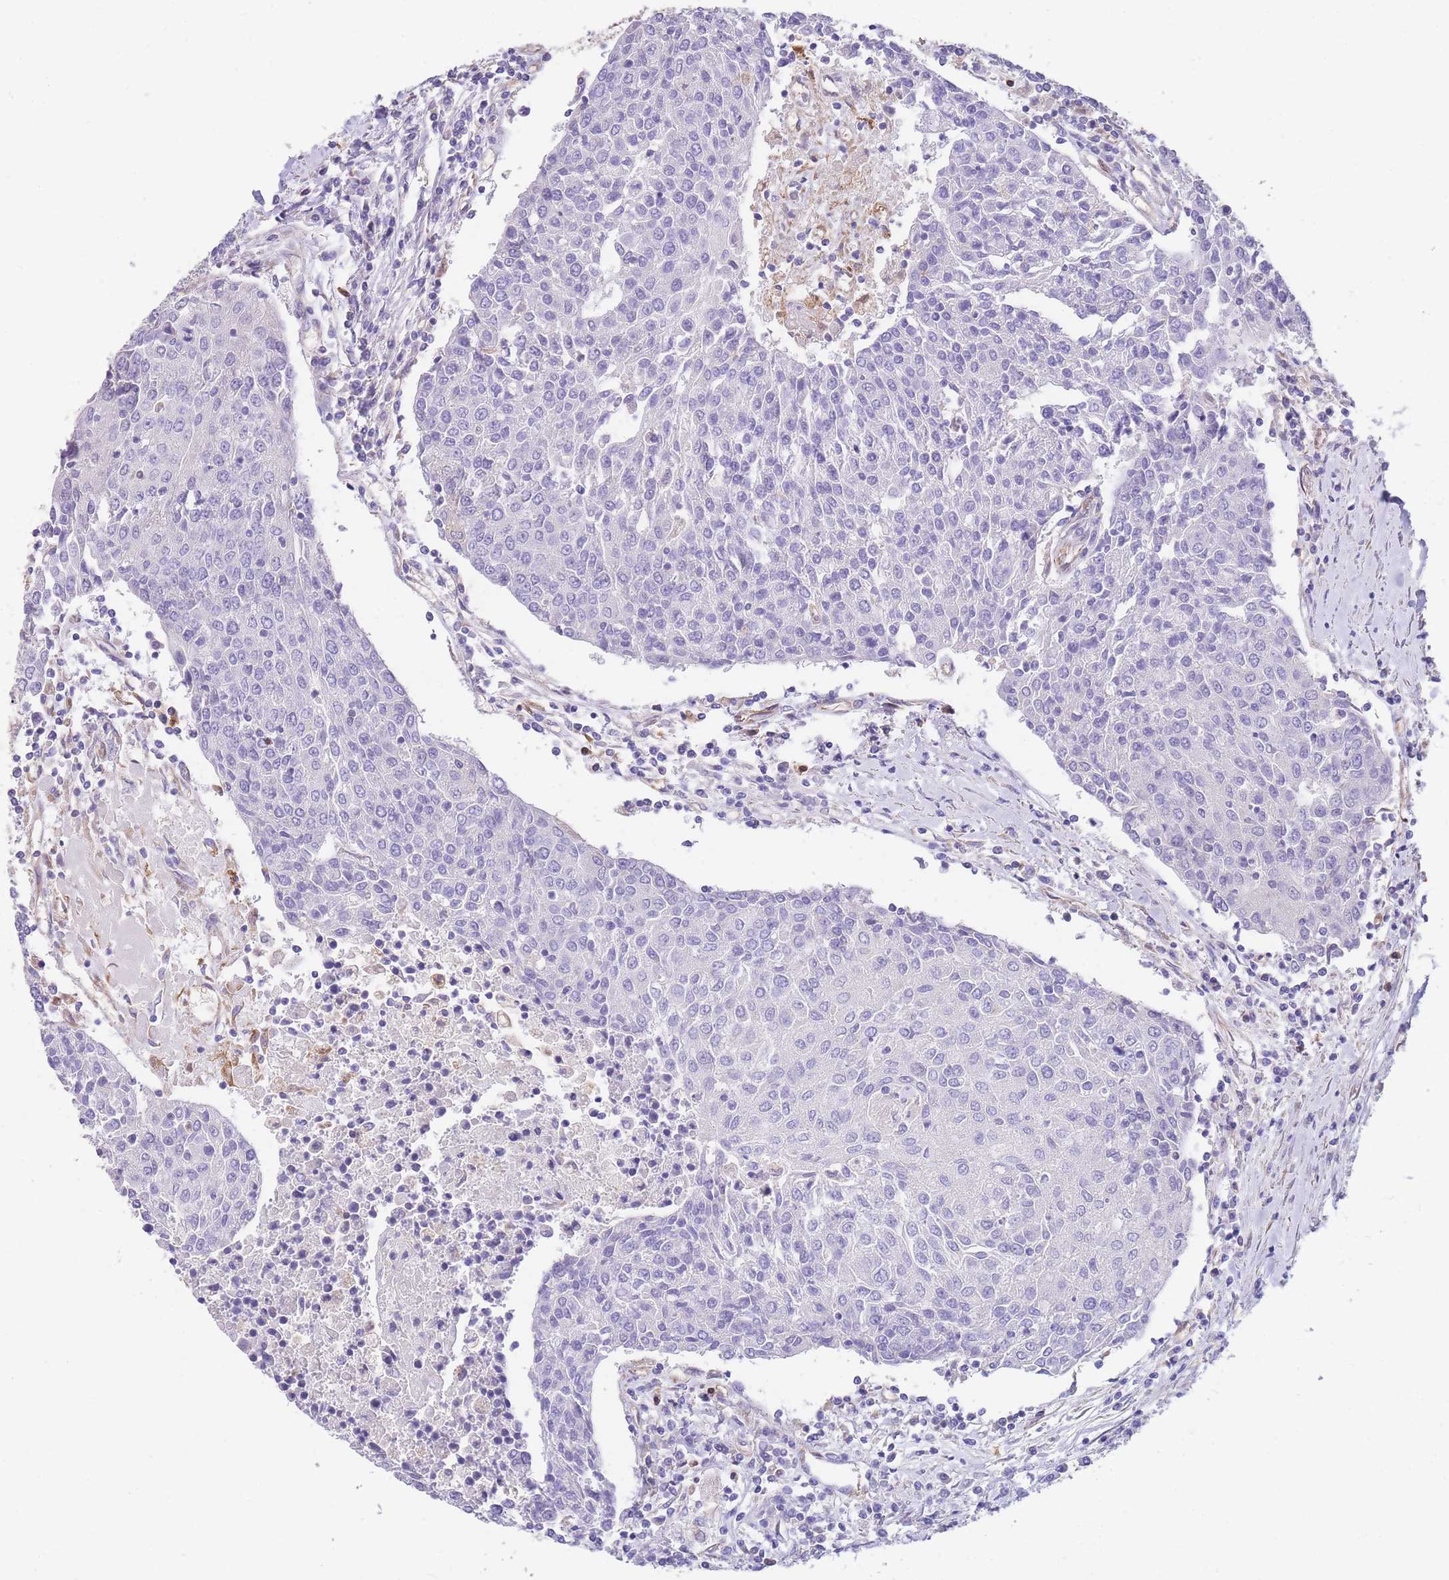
{"staining": {"intensity": "negative", "quantity": "none", "location": "none"}, "tissue": "urothelial cancer", "cell_type": "Tumor cells", "image_type": "cancer", "snomed": [{"axis": "morphology", "description": "Urothelial carcinoma, High grade"}, {"axis": "topography", "description": "Urinary bladder"}], "caption": "A high-resolution image shows immunohistochemistry (IHC) staining of urothelial carcinoma (high-grade), which reveals no significant positivity in tumor cells. Brightfield microscopy of IHC stained with DAB (3,3'-diaminobenzidine) (brown) and hematoxylin (blue), captured at high magnification.", "gene": "ANKRD53", "patient": {"sex": "female", "age": 85}}